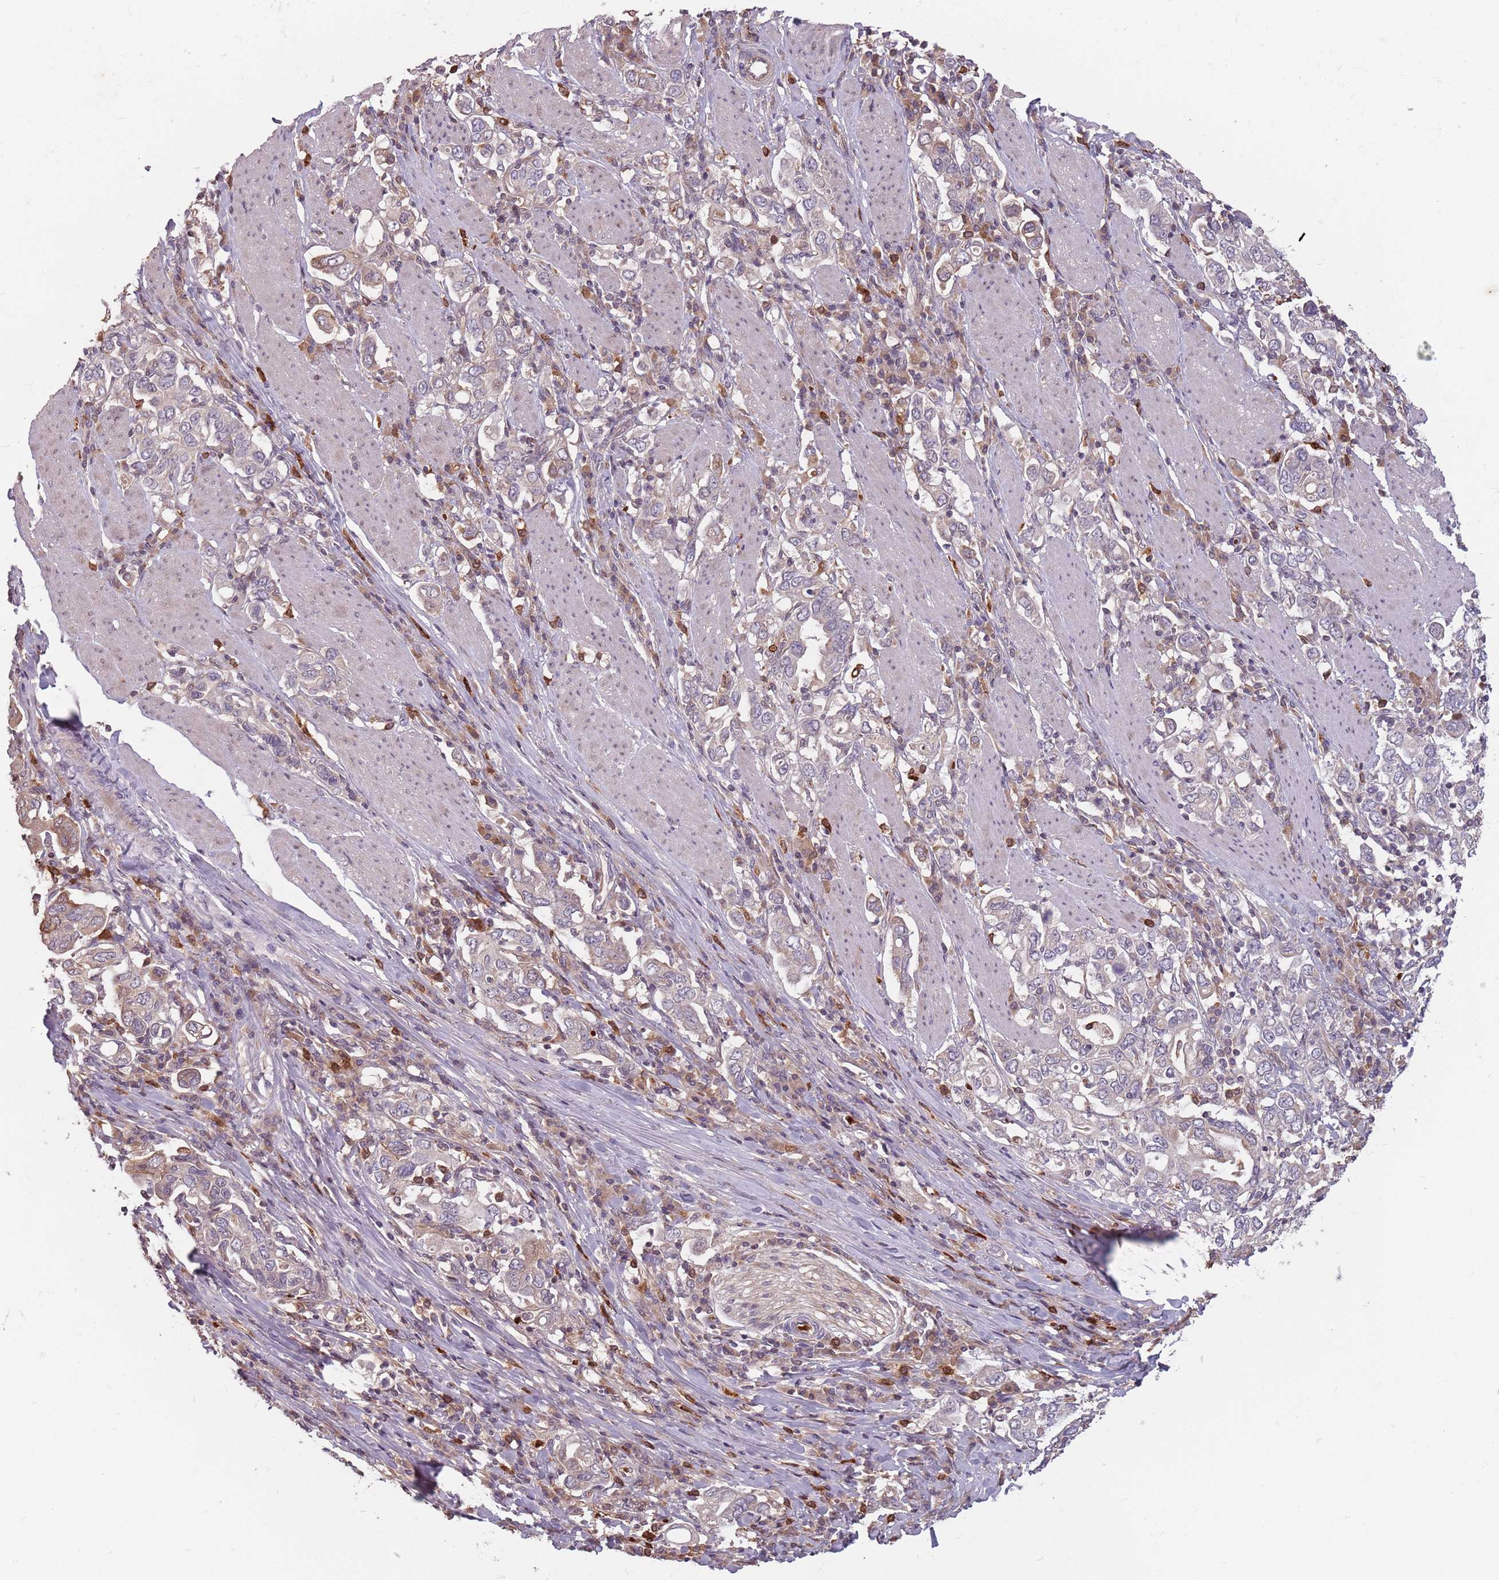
{"staining": {"intensity": "negative", "quantity": "none", "location": "none"}, "tissue": "stomach cancer", "cell_type": "Tumor cells", "image_type": "cancer", "snomed": [{"axis": "morphology", "description": "Adenocarcinoma, NOS"}, {"axis": "topography", "description": "Stomach, upper"}], "caption": "Immunohistochemical staining of human stomach cancer (adenocarcinoma) demonstrates no significant staining in tumor cells.", "gene": "GPR180", "patient": {"sex": "male", "age": 62}}